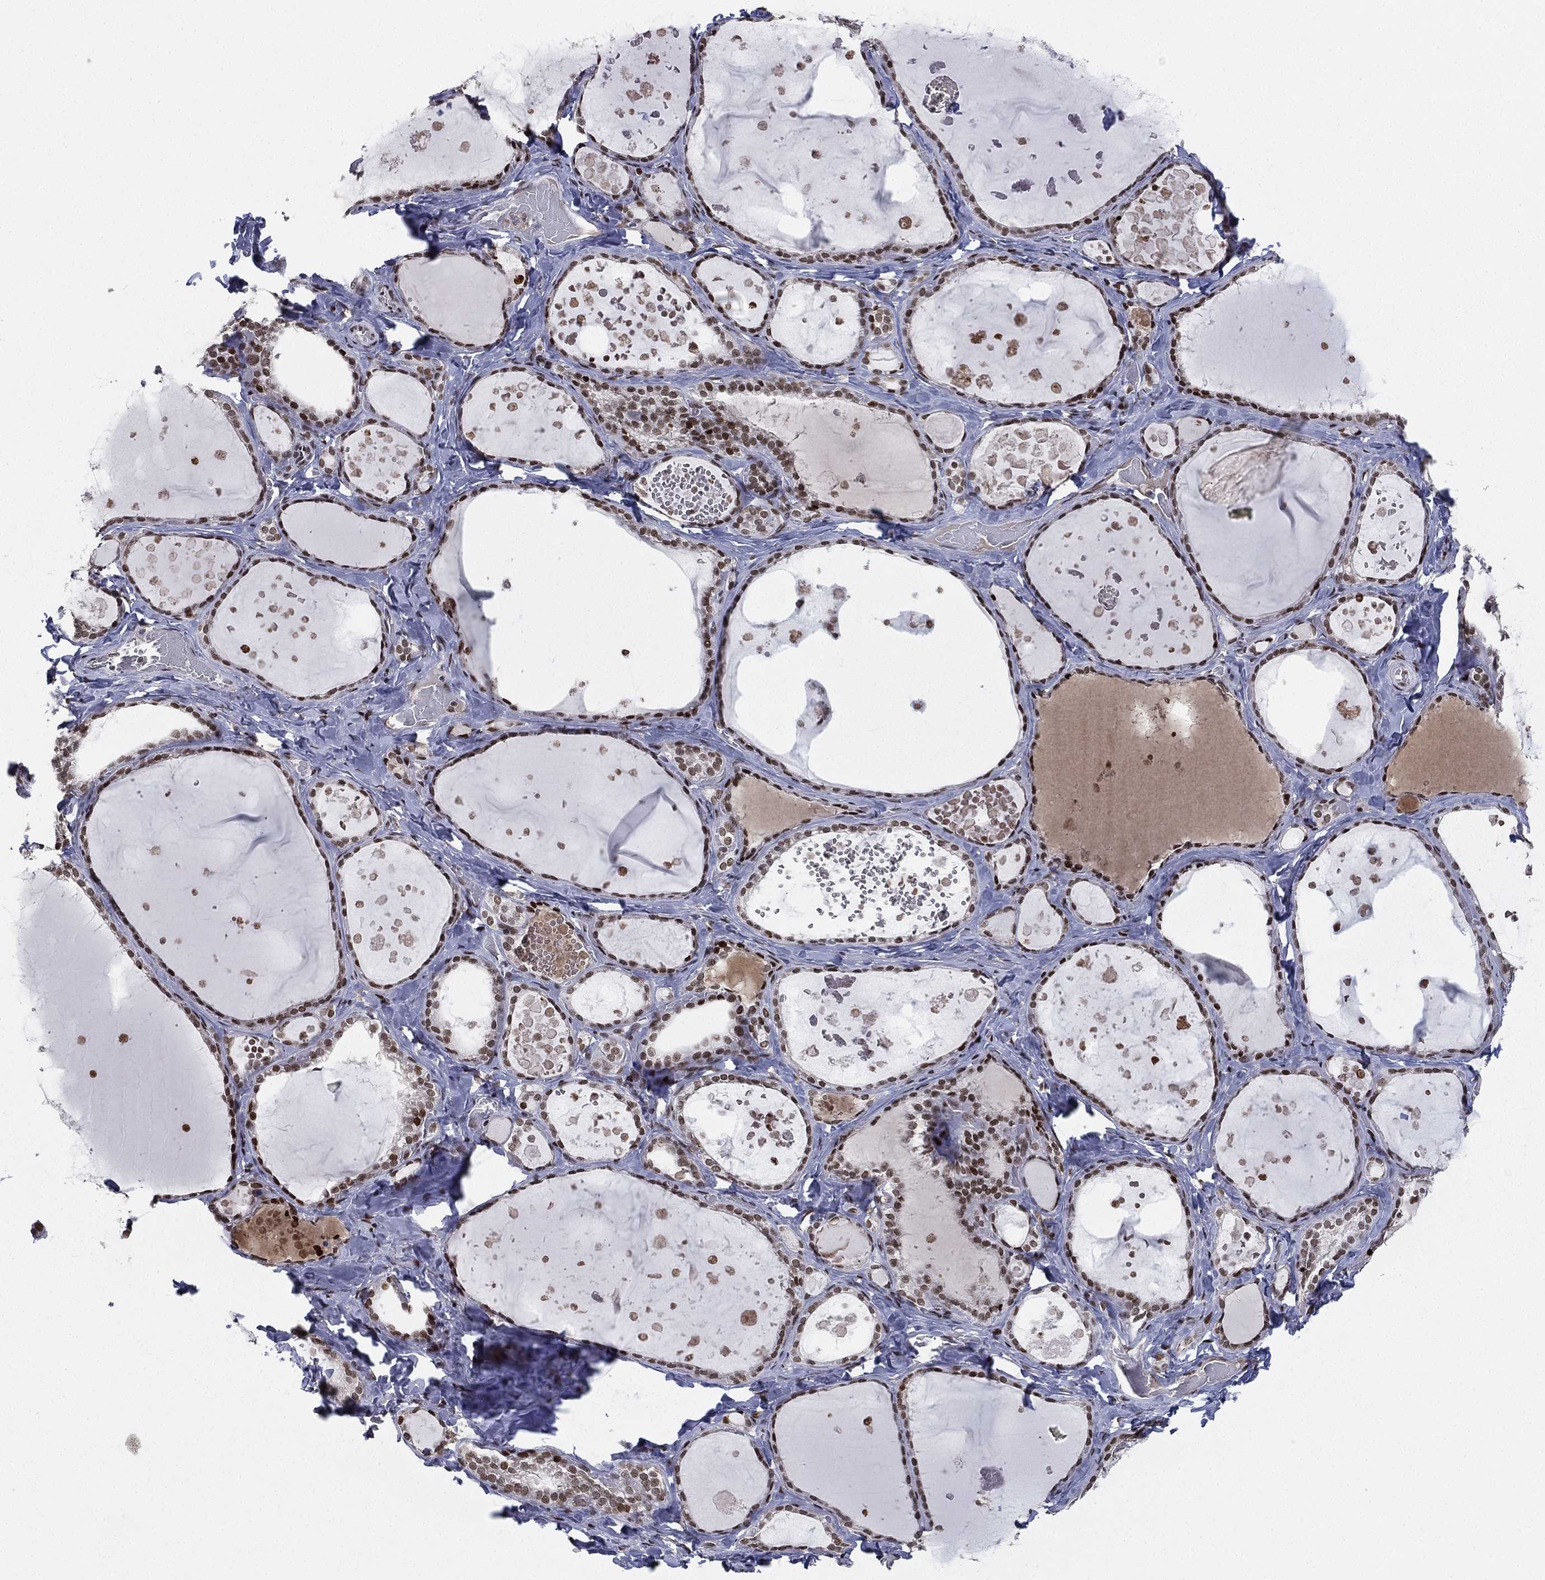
{"staining": {"intensity": "strong", "quantity": ">75%", "location": "nuclear"}, "tissue": "thyroid gland", "cell_type": "Glandular cells", "image_type": "normal", "snomed": [{"axis": "morphology", "description": "Normal tissue, NOS"}, {"axis": "topography", "description": "Thyroid gland"}], "caption": "Immunohistochemistry staining of unremarkable thyroid gland, which shows high levels of strong nuclear positivity in about >75% of glandular cells indicating strong nuclear protein positivity. The staining was performed using DAB (3,3'-diaminobenzidine) (brown) for protein detection and nuclei were counterstained in hematoxylin (blue).", "gene": "RTF1", "patient": {"sex": "female", "age": 56}}